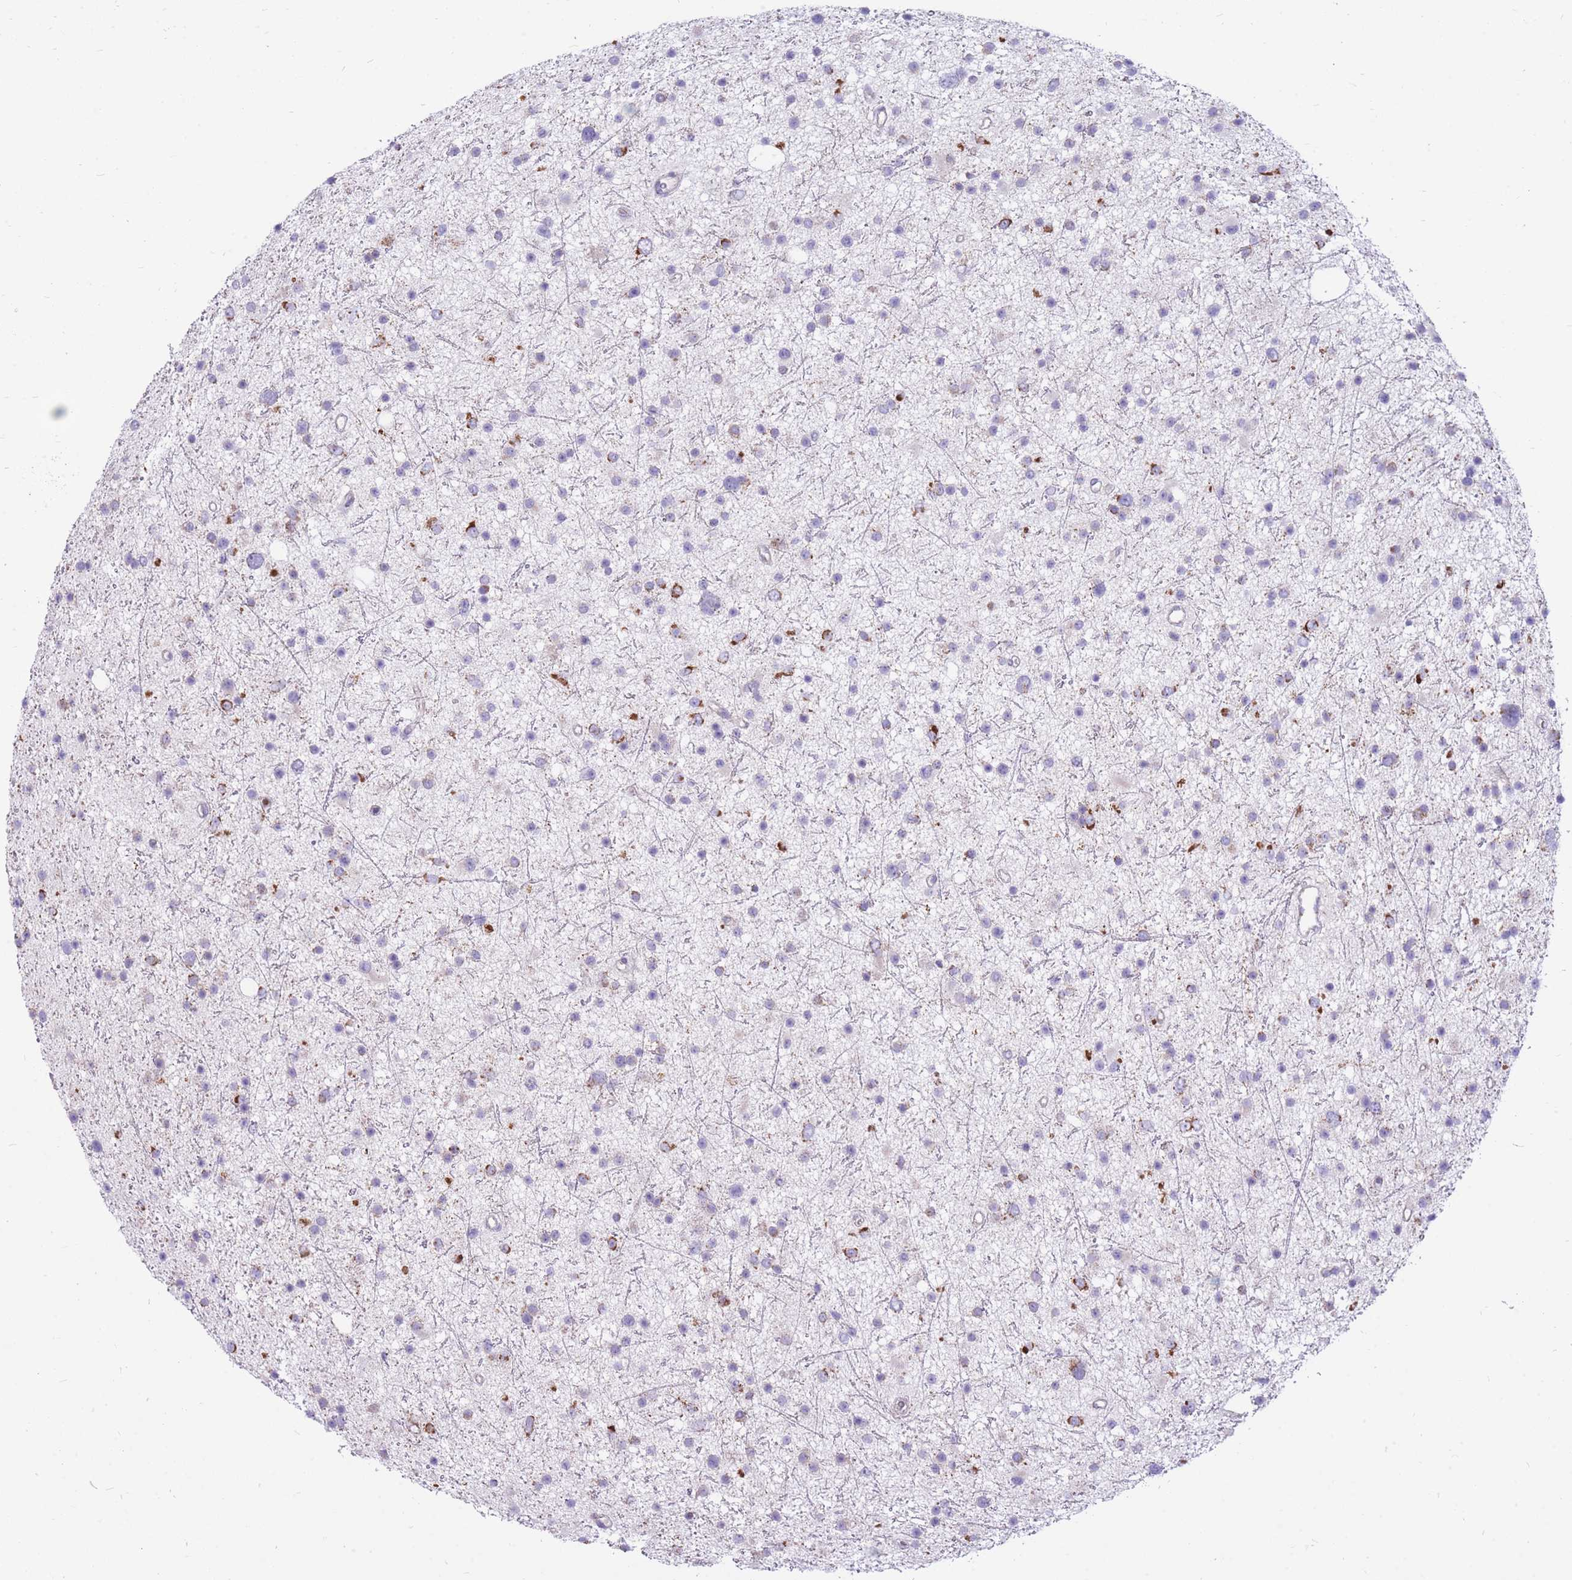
{"staining": {"intensity": "strong", "quantity": "<25%", "location": "cytoplasmic/membranous"}, "tissue": "glioma", "cell_type": "Tumor cells", "image_type": "cancer", "snomed": [{"axis": "morphology", "description": "Glioma, malignant, Low grade"}, {"axis": "topography", "description": "Cerebral cortex"}], "caption": "A brown stain labels strong cytoplasmic/membranous positivity of a protein in glioma tumor cells.", "gene": "PCSK1", "patient": {"sex": "female", "age": 39}}